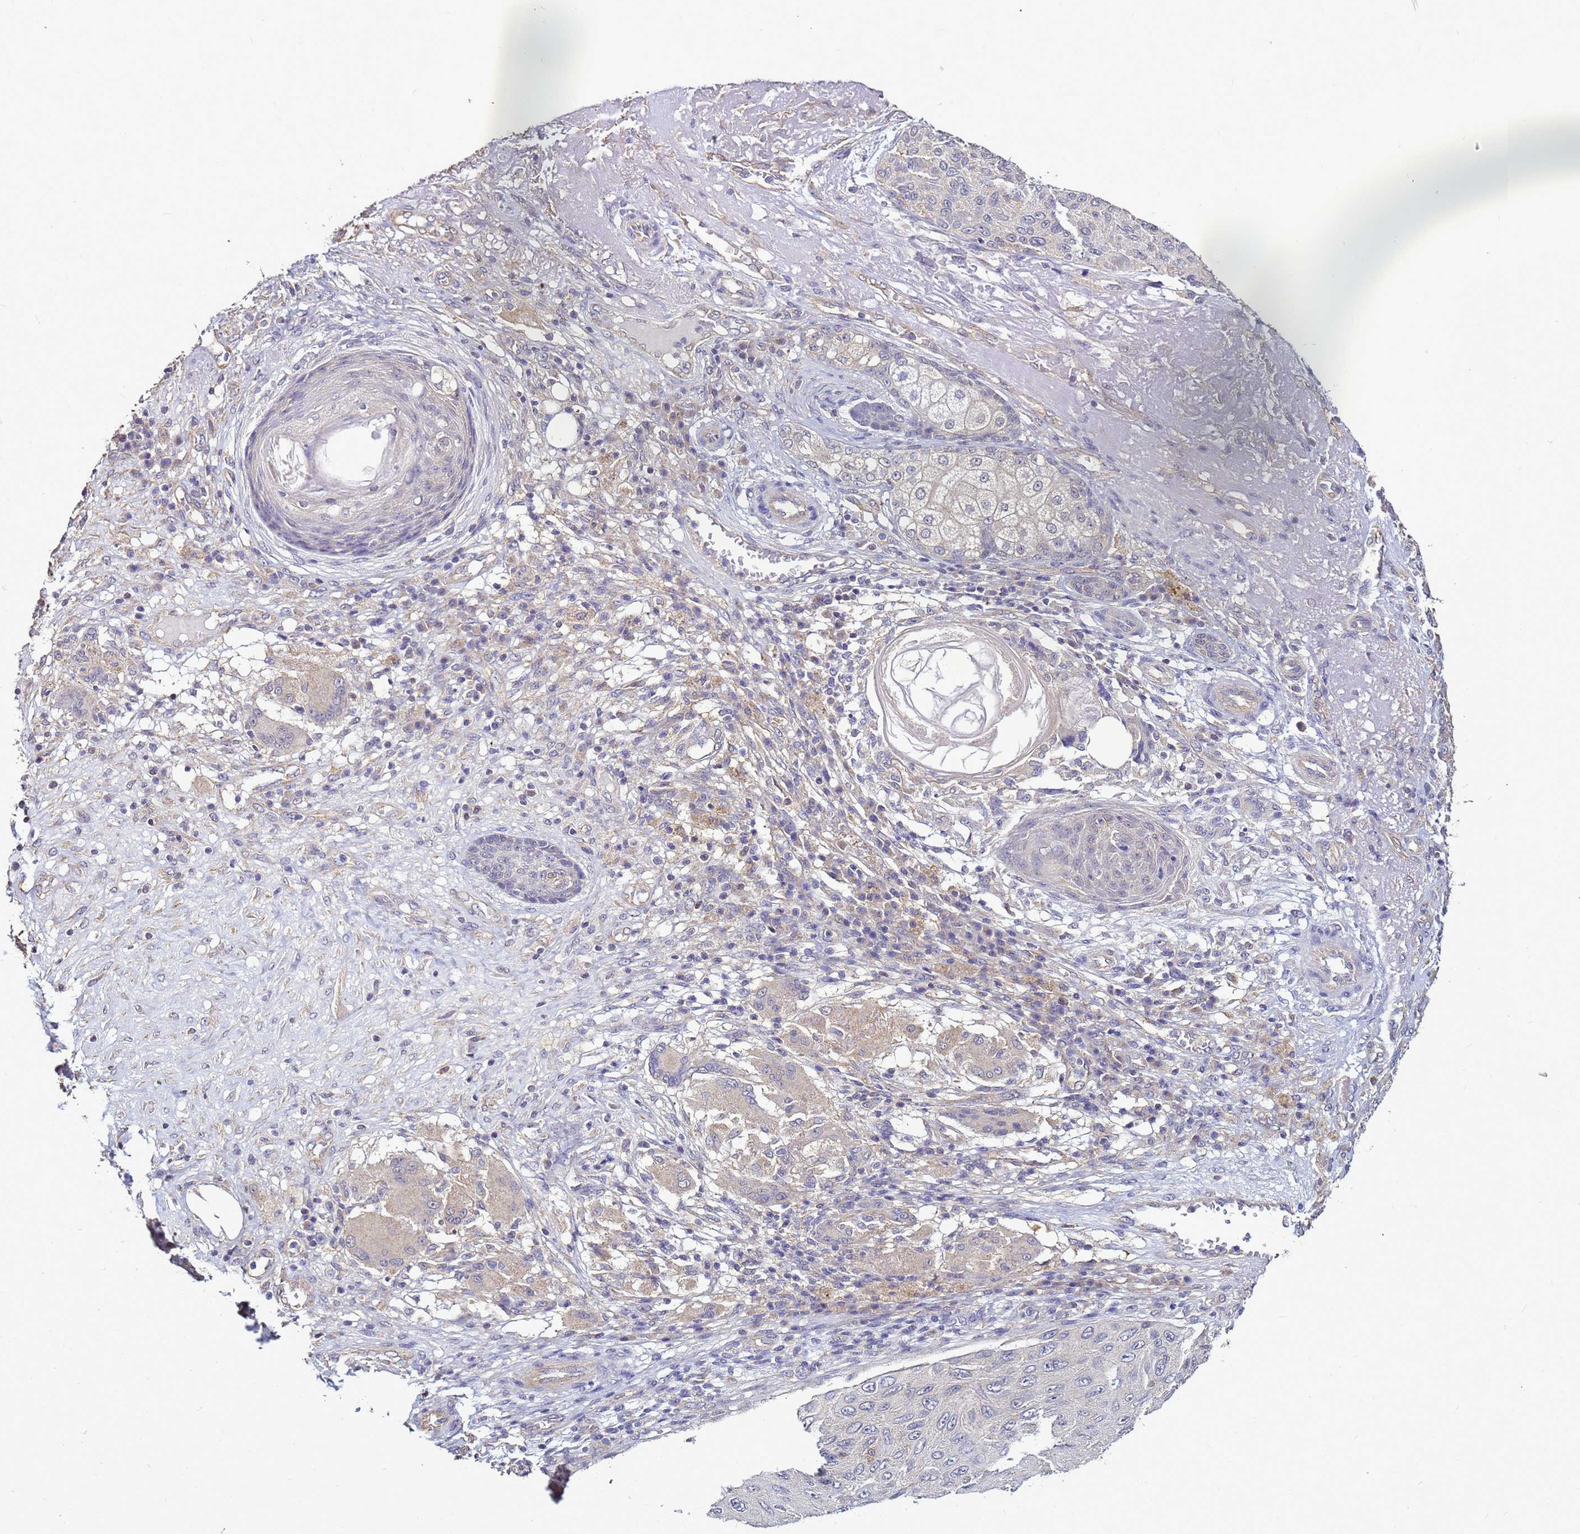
{"staining": {"intensity": "weak", "quantity": "<25%", "location": "cytoplasmic/membranous"}, "tissue": "skin cancer", "cell_type": "Tumor cells", "image_type": "cancer", "snomed": [{"axis": "morphology", "description": "Squamous cell carcinoma, NOS"}, {"axis": "topography", "description": "Skin"}], "caption": "A high-resolution photomicrograph shows immunohistochemistry (IHC) staining of skin cancer (squamous cell carcinoma), which exhibits no significant positivity in tumor cells. Brightfield microscopy of immunohistochemistry stained with DAB (3,3'-diaminobenzidine) (brown) and hematoxylin (blue), captured at high magnification.", "gene": "ENOPH1", "patient": {"sex": "female", "age": 88}}